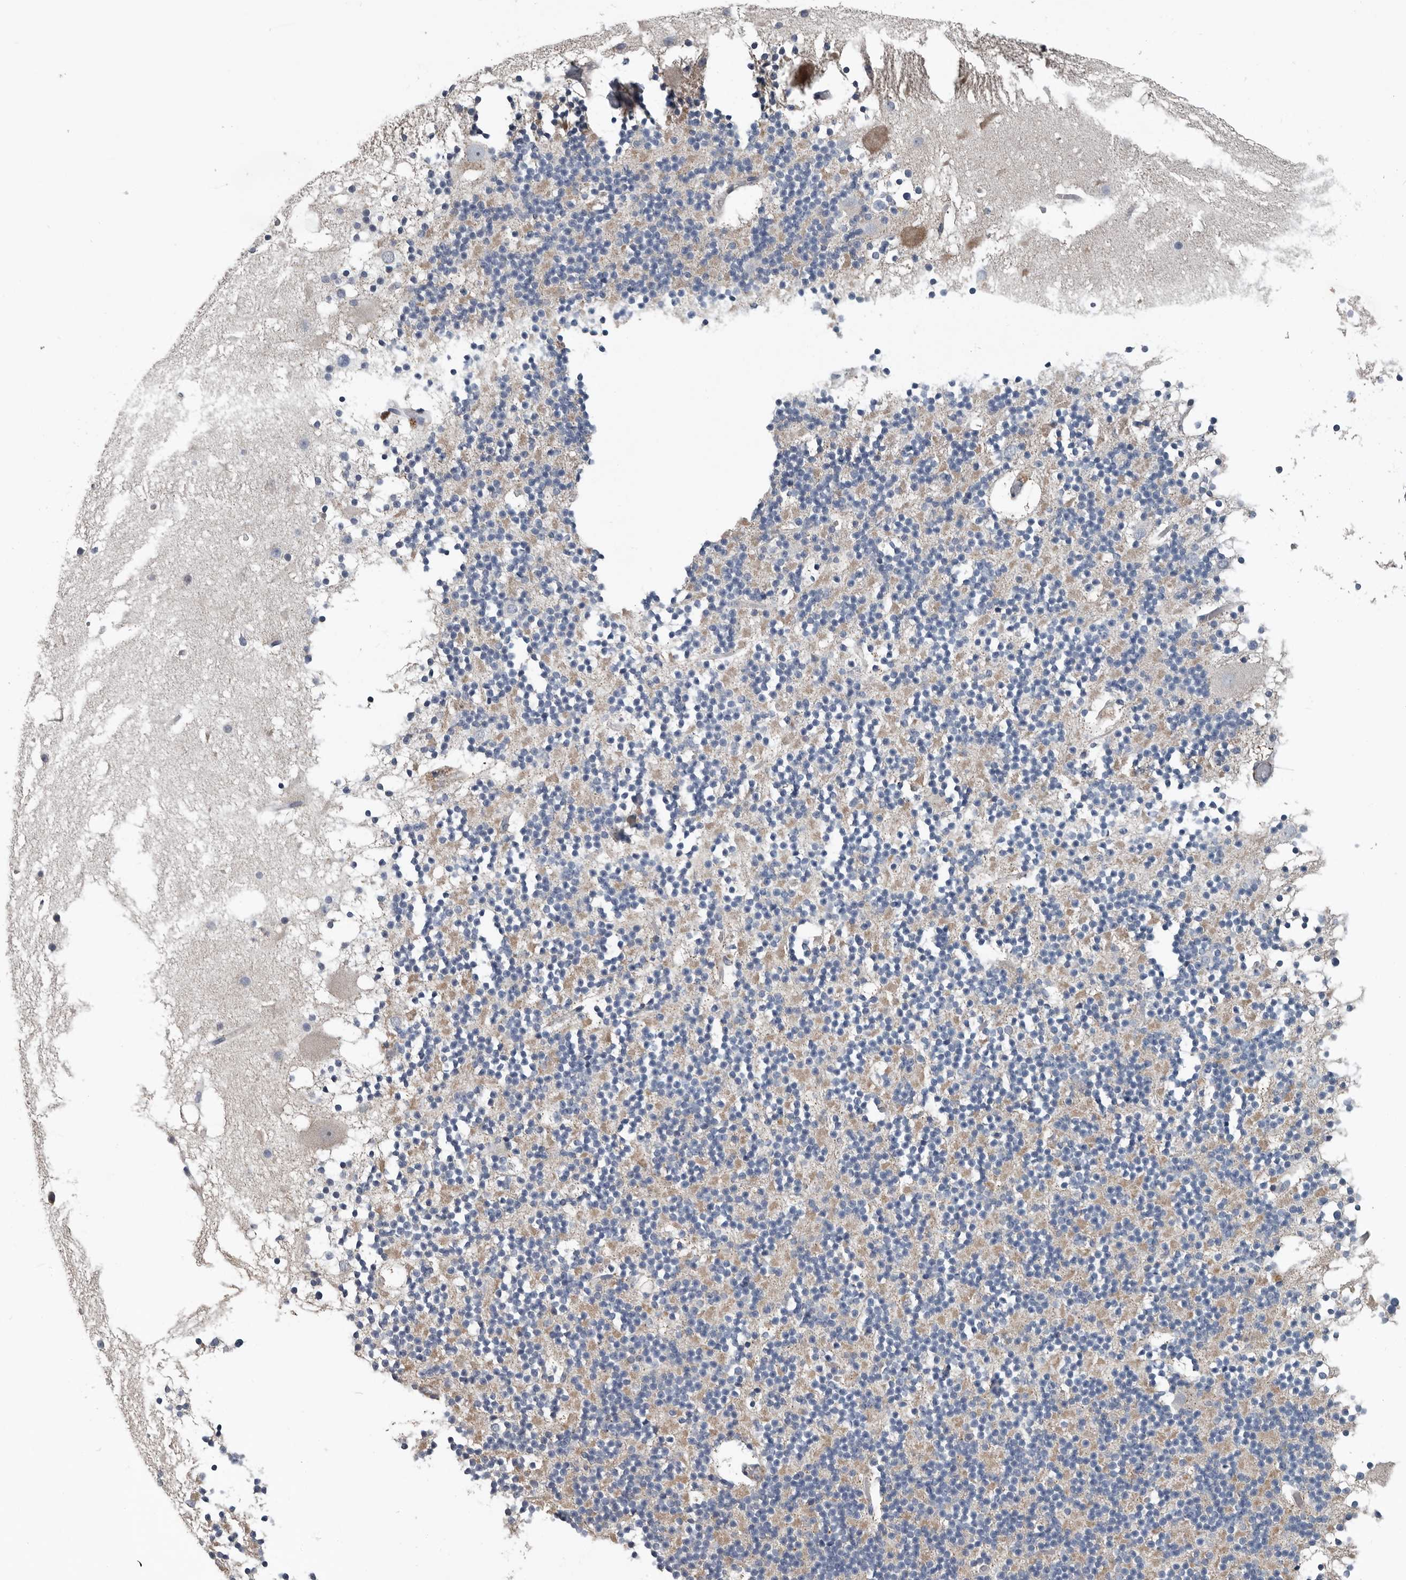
{"staining": {"intensity": "negative", "quantity": "none", "location": "none"}, "tissue": "cerebellum", "cell_type": "Cells in granular layer", "image_type": "normal", "snomed": [{"axis": "morphology", "description": "Normal tissue, NOS"}, {"axis": "topography", "description": "Cerebellum"}], "caption": "This is a micrograph of IHC staining of benign cerebellum, which shows no expression in cells in granular layer.", "gene": "DPY19L4", "patient": {"sex": "male", "age": 57}}